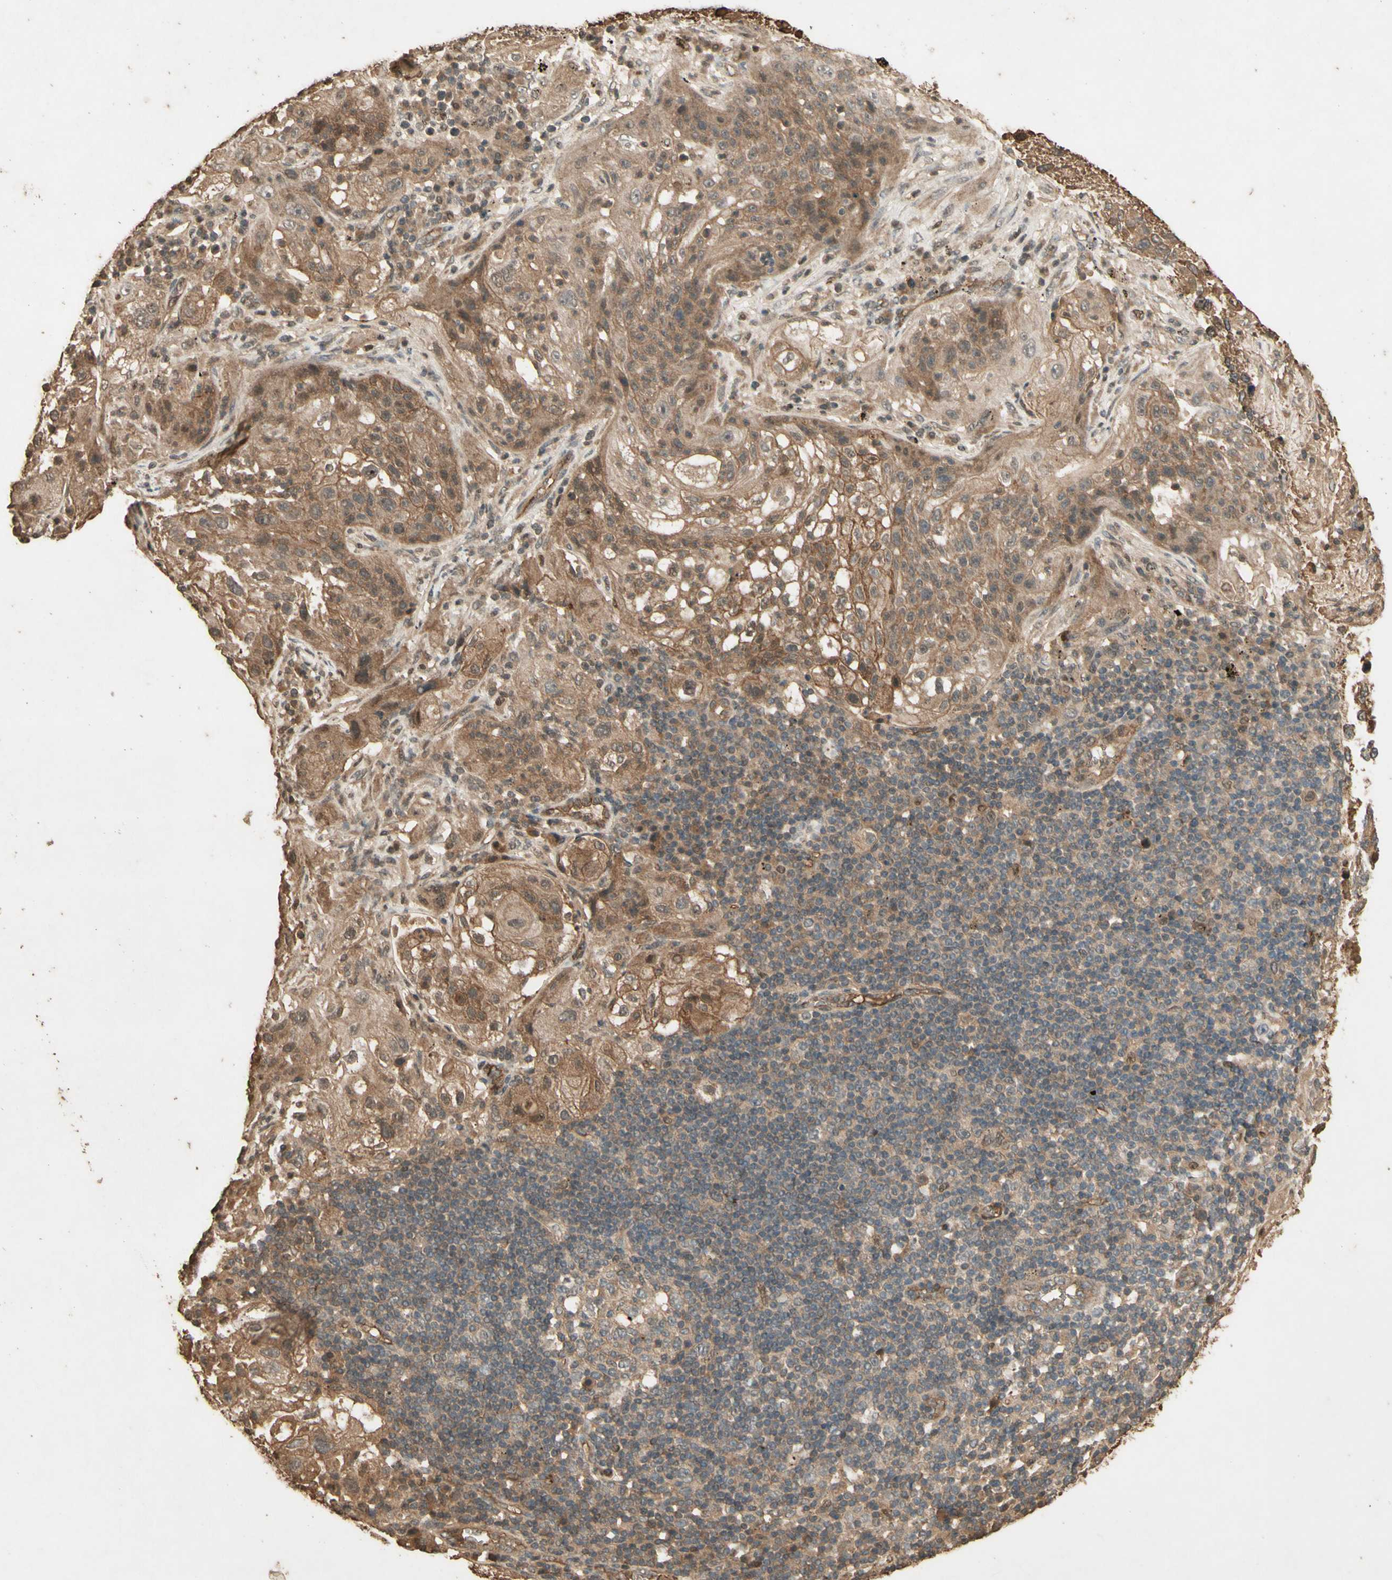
{"staining": {"intensity": "moderate", "quantity": ">75%", "location": "cytoplasmic/membranous"}, "tissue": "lung cancer", "cell_type": "Tumor cells", "image_type": "cancer", "snomed": [{"axis": "morphology", "description": "Inflammation, NOS"}, {"axis": "morphology", "description": "Squamous cell carcinoma, NOS"}, {"axis": "topography", "description": "Lymph node"}, {"axis": "topography", "description": "Soft tissue"}, {"axis": "topography", "description": "Lung"}], "caption": "Immunohistochemistry (DAB (3,3'-diaminobenzidine)) staining of human lung squamous cell carcinoma shows moderate cytoplasmic/membranous protein expression in approximately >75% of tumor cells.", "gene": "SMAD9", "patient": {"sex": "male", "age": 66}}